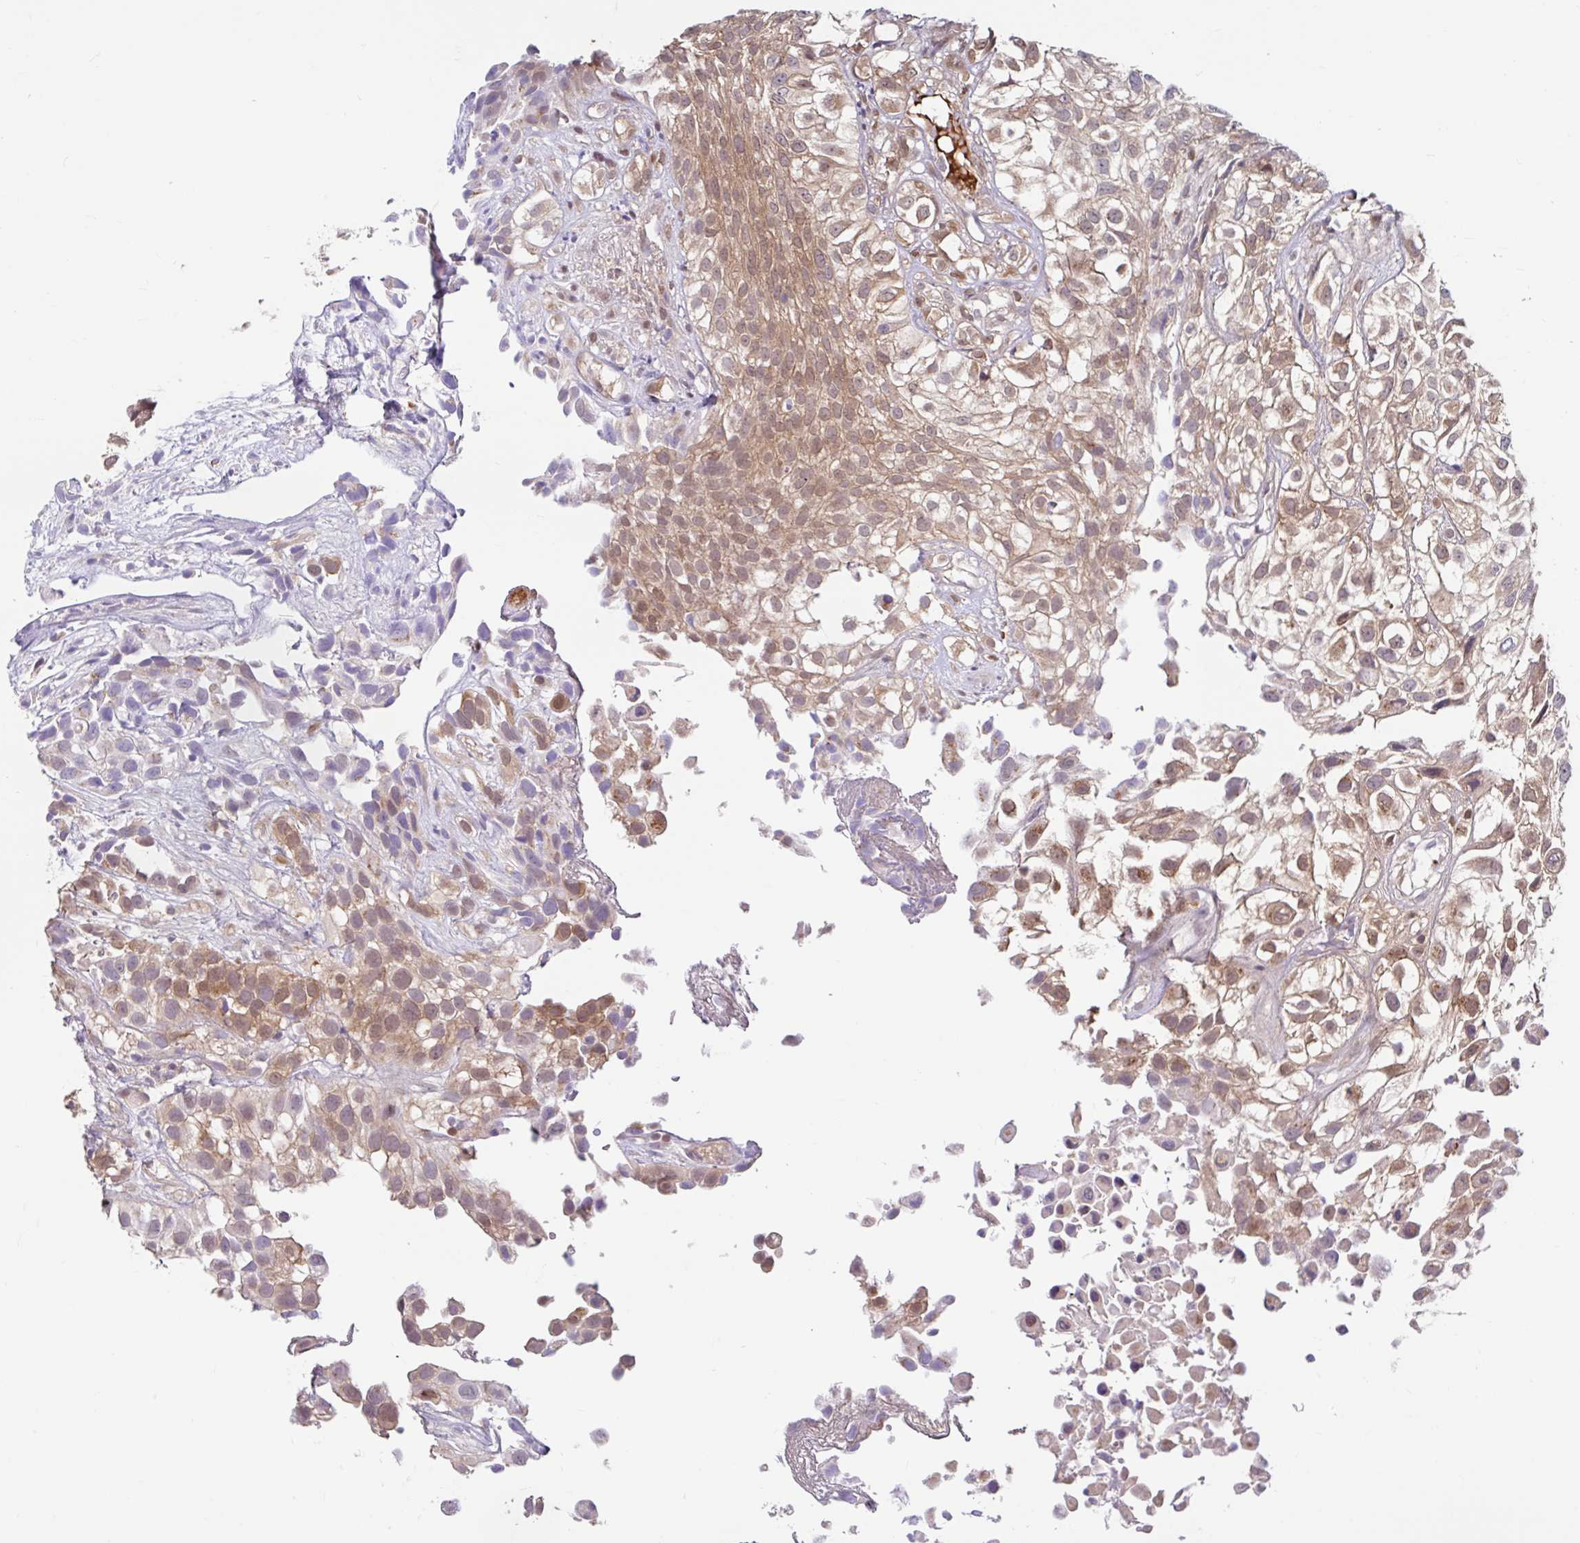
{"staining": {"intensity": "moderate", "quantity": "25%-75%", "location": "cytoplasmic/membranous,nuclear"}, "tissue": "urothelial cancer", "cell_type": "Tumor cells", "image_type": "cancer", "snomed": [{"axis": "morphology", "description": "Urothelial carcinoma, High grade"}, {"axis": "topography", "description": "Urinary bladder"}], "caption": "A brown stain labels moderate cytoplasmic/membranous and nuclear positivity of a protein in urothelial cancer tumor cells. (DAB (3,3'-diaminobenzidine) = brown stain, brightfield microscopy at high magnification).", "gene": "BLVRA", "patient": {"sex": "male", "age": 56}}